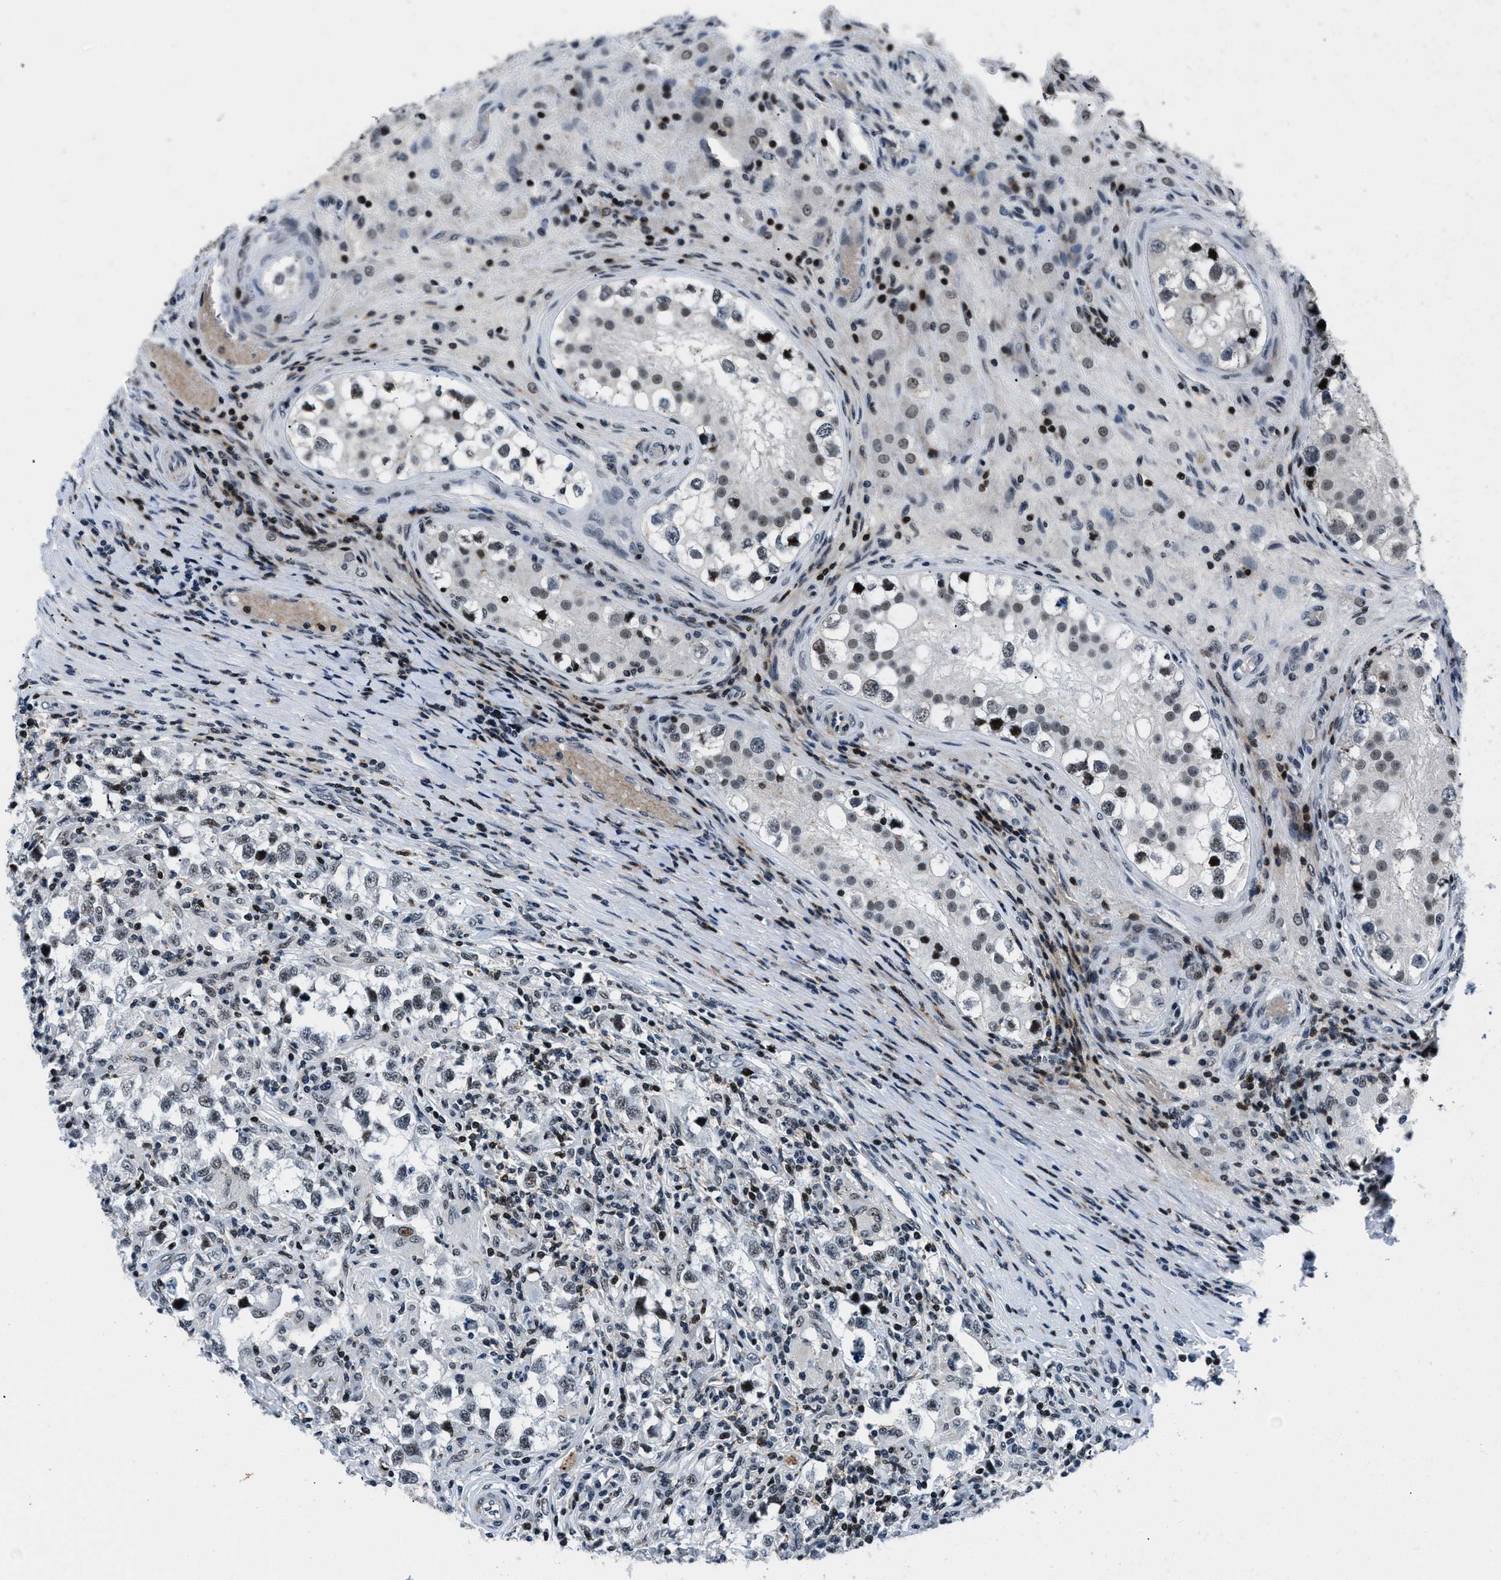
{"staining": {"intensity": "strong", "quantity": "25%-75%", "location": "nuclear"}, "tissue": "testis cancer", "cell_type": "Tumor cells", "image_type": "cancer", "snomed": [{"axis": "morphology", "description": "Carcinoma, Embryonal, NOS"}, {"axis": "topography", "description": "Testis"}], "caption": "A brown stain highlights strong nuclear positivity of a protein in embryonal carcinoma (testis) tumor cells.", "gene": "SMARCB1", "patient": {"sex": "male", "age": 21}}